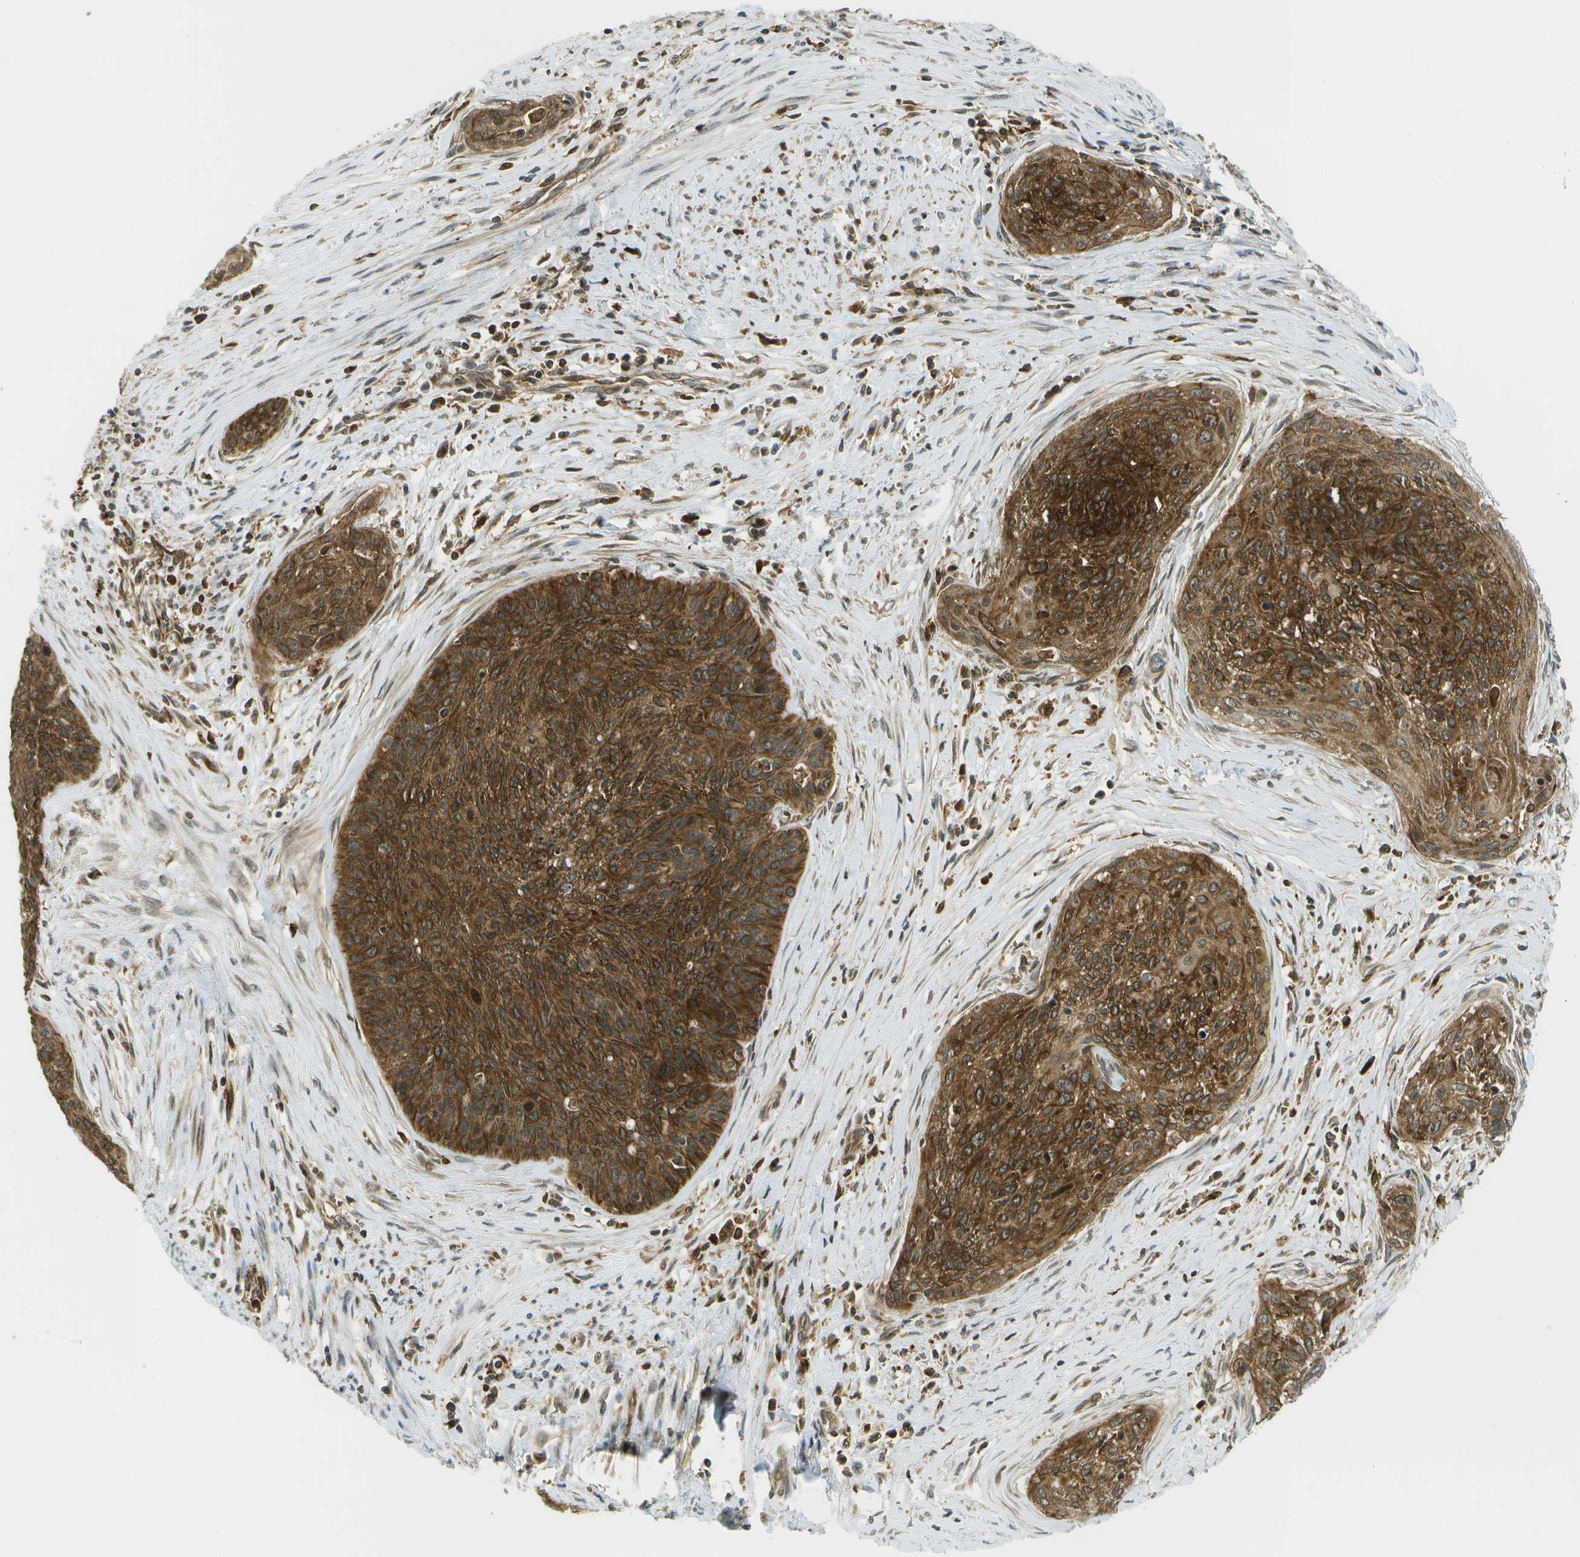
{"staining": {"intensity": "moderate", "quantity": ">75%", "location": "cytoplasmic/membranous"}, "tissue": "cervical cancer", "cell_type": "Tumor cells", "image_type": "cancer", "snomed": [{"axis": "morphology", "description": "Squamous cell carcinoma, NOS"}, {"axis": "topography", "description": "Cervix"}], "caption": "Human cervical squamous cell carcinoma stained with a protein marker shows moderate staining in tumor cells.", "gene": "TMTC1", "patient": {"sex": "female", "age": 55}}